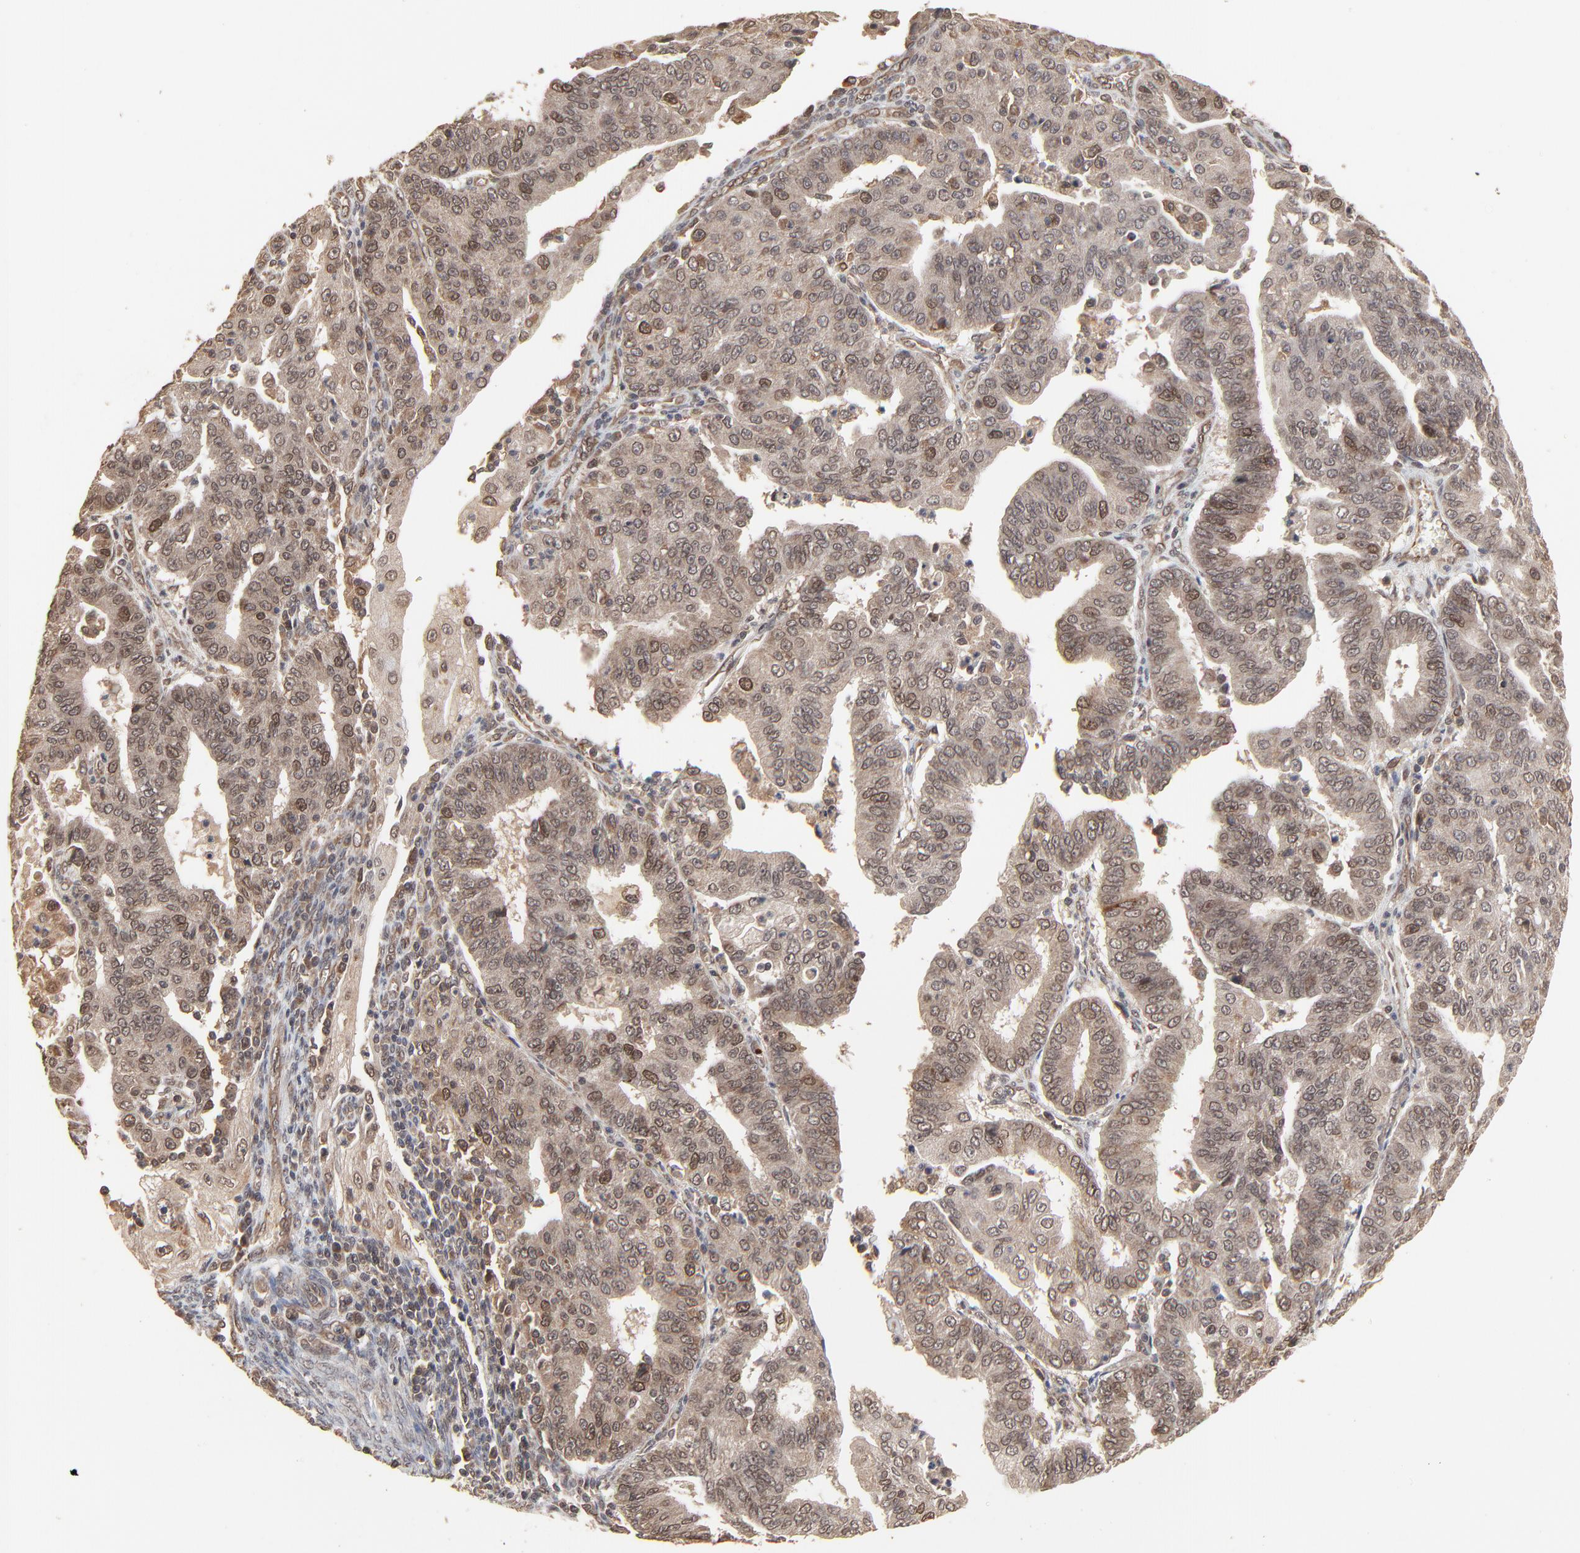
{"staining": {"intensity": "moderate", "quantity": ">75%", "location": "cytoplasmic/membranous,nuclear"}, "tissue": "endometrial cancer", "cell_type": "Tumor cells", "image_type": "cancer", "snomed": [{"axis": "morphology", "description": "Adenocarcinoma, NOS"}, {"axis": "topography", "description": "Endometrium"}], "caption": "Endometrial cancer (adenocarcinoma) was stained to show a protein in brown. There is medium levels of moderate cytoplasmic/membranous and nuclear positivity in about >75% of tumor cells. Nuclei are stained in blue.", "gene": "FAM227A", "patient": {"sex": "female", "age": 56}}